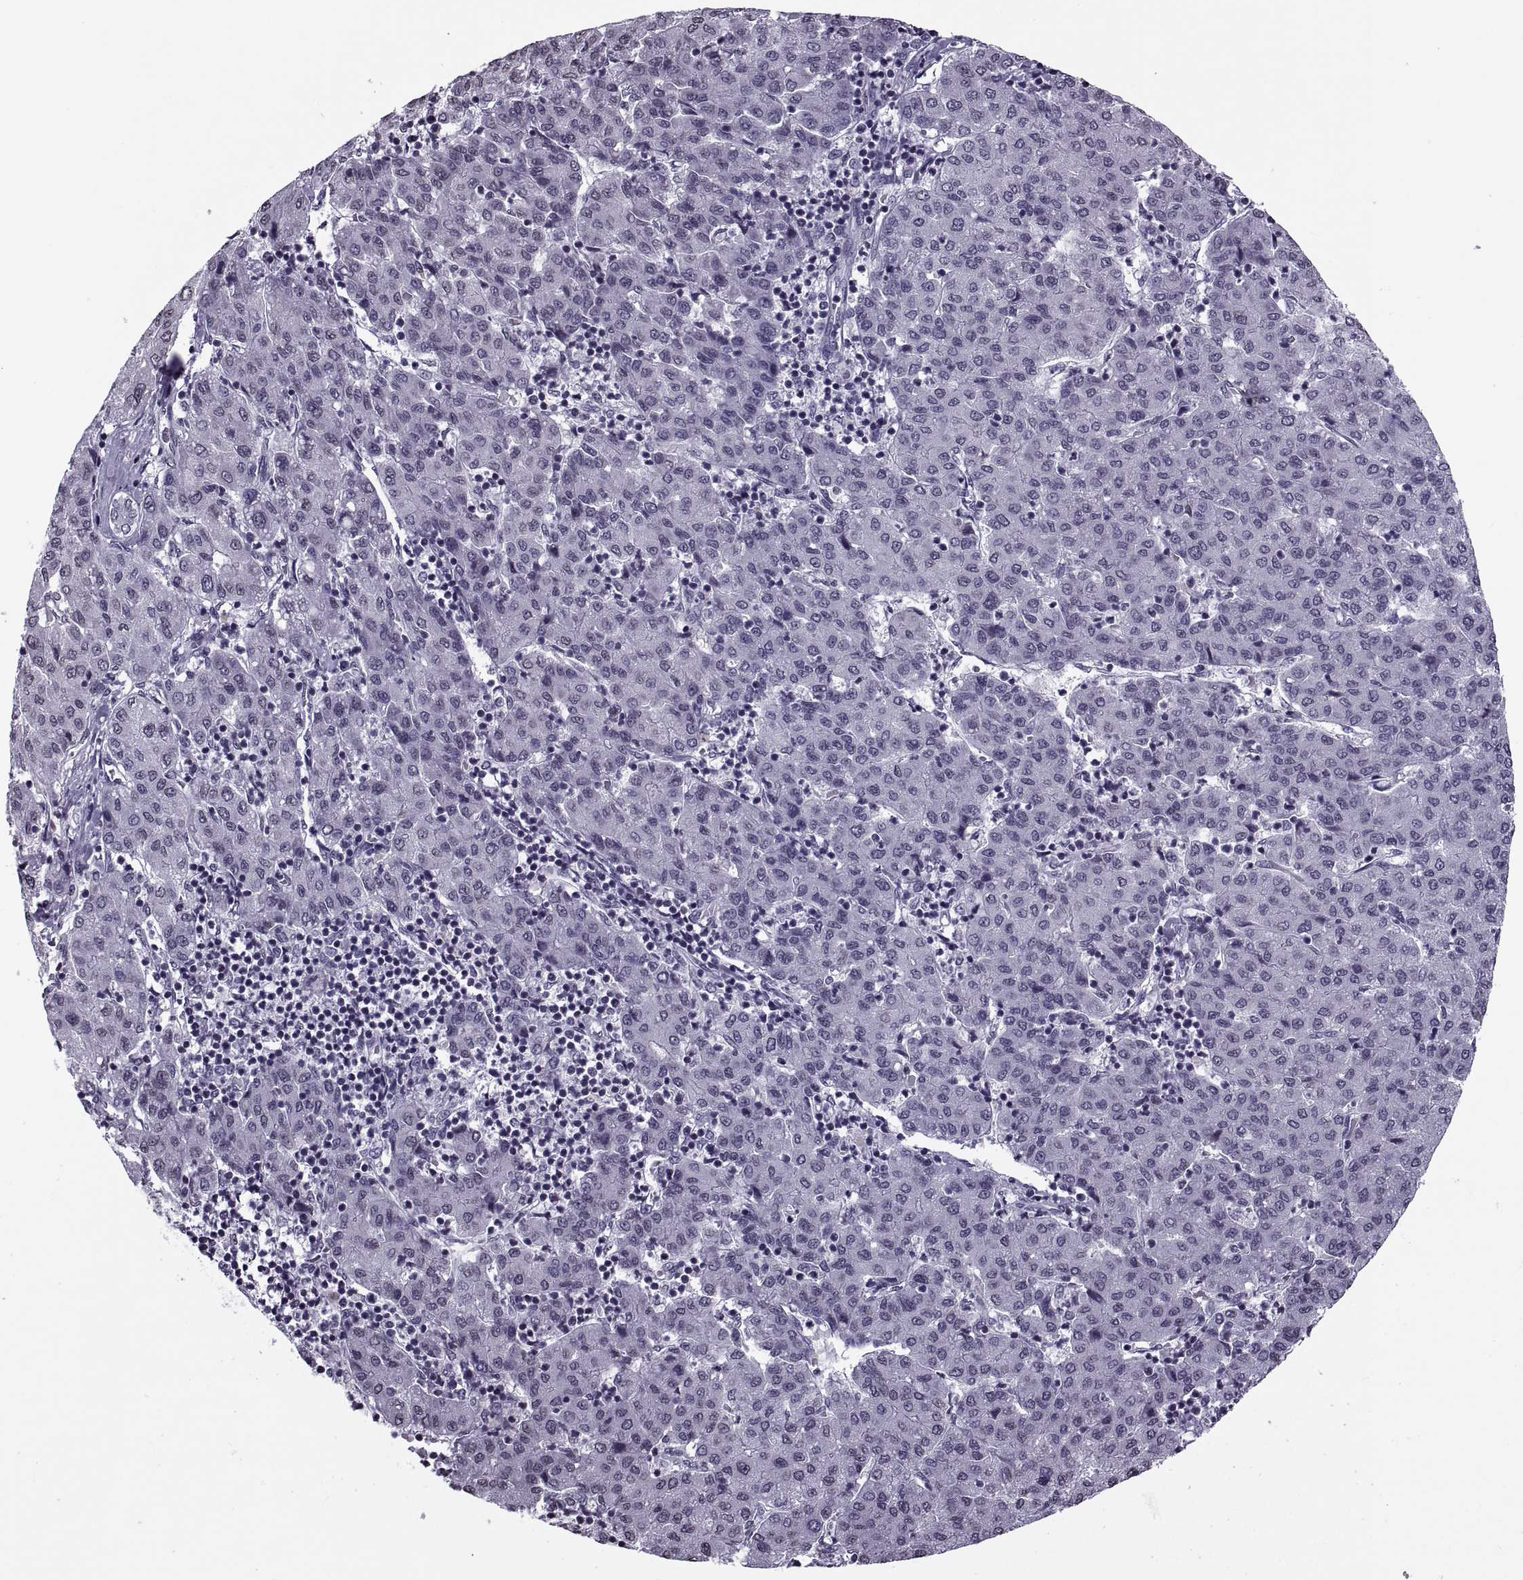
{"staining": {"intensity": "negative", "quantity": "none", "location": "none"}, "tissue": "liver cancer", "cell_type": "Tumor cells", "image_type": "cancer", "snomed": [{"axis": "morphology", "description": "Carcinoma, Hepatocellular, NOS"}, {"axis": "topography", "description": "Liver"}], "caption": "Tumor cells show no significant expression in liver hepatocellular carcinoma. Brightfield microscopy of immunohistochemistry (IHC) stained with DAB (3,3'-diaminobenzidine) (brown) and hematoxylin (blue), captured at high magnification.", "gene": "H1-8", "patient": {"sex": "male", "age": 65}}